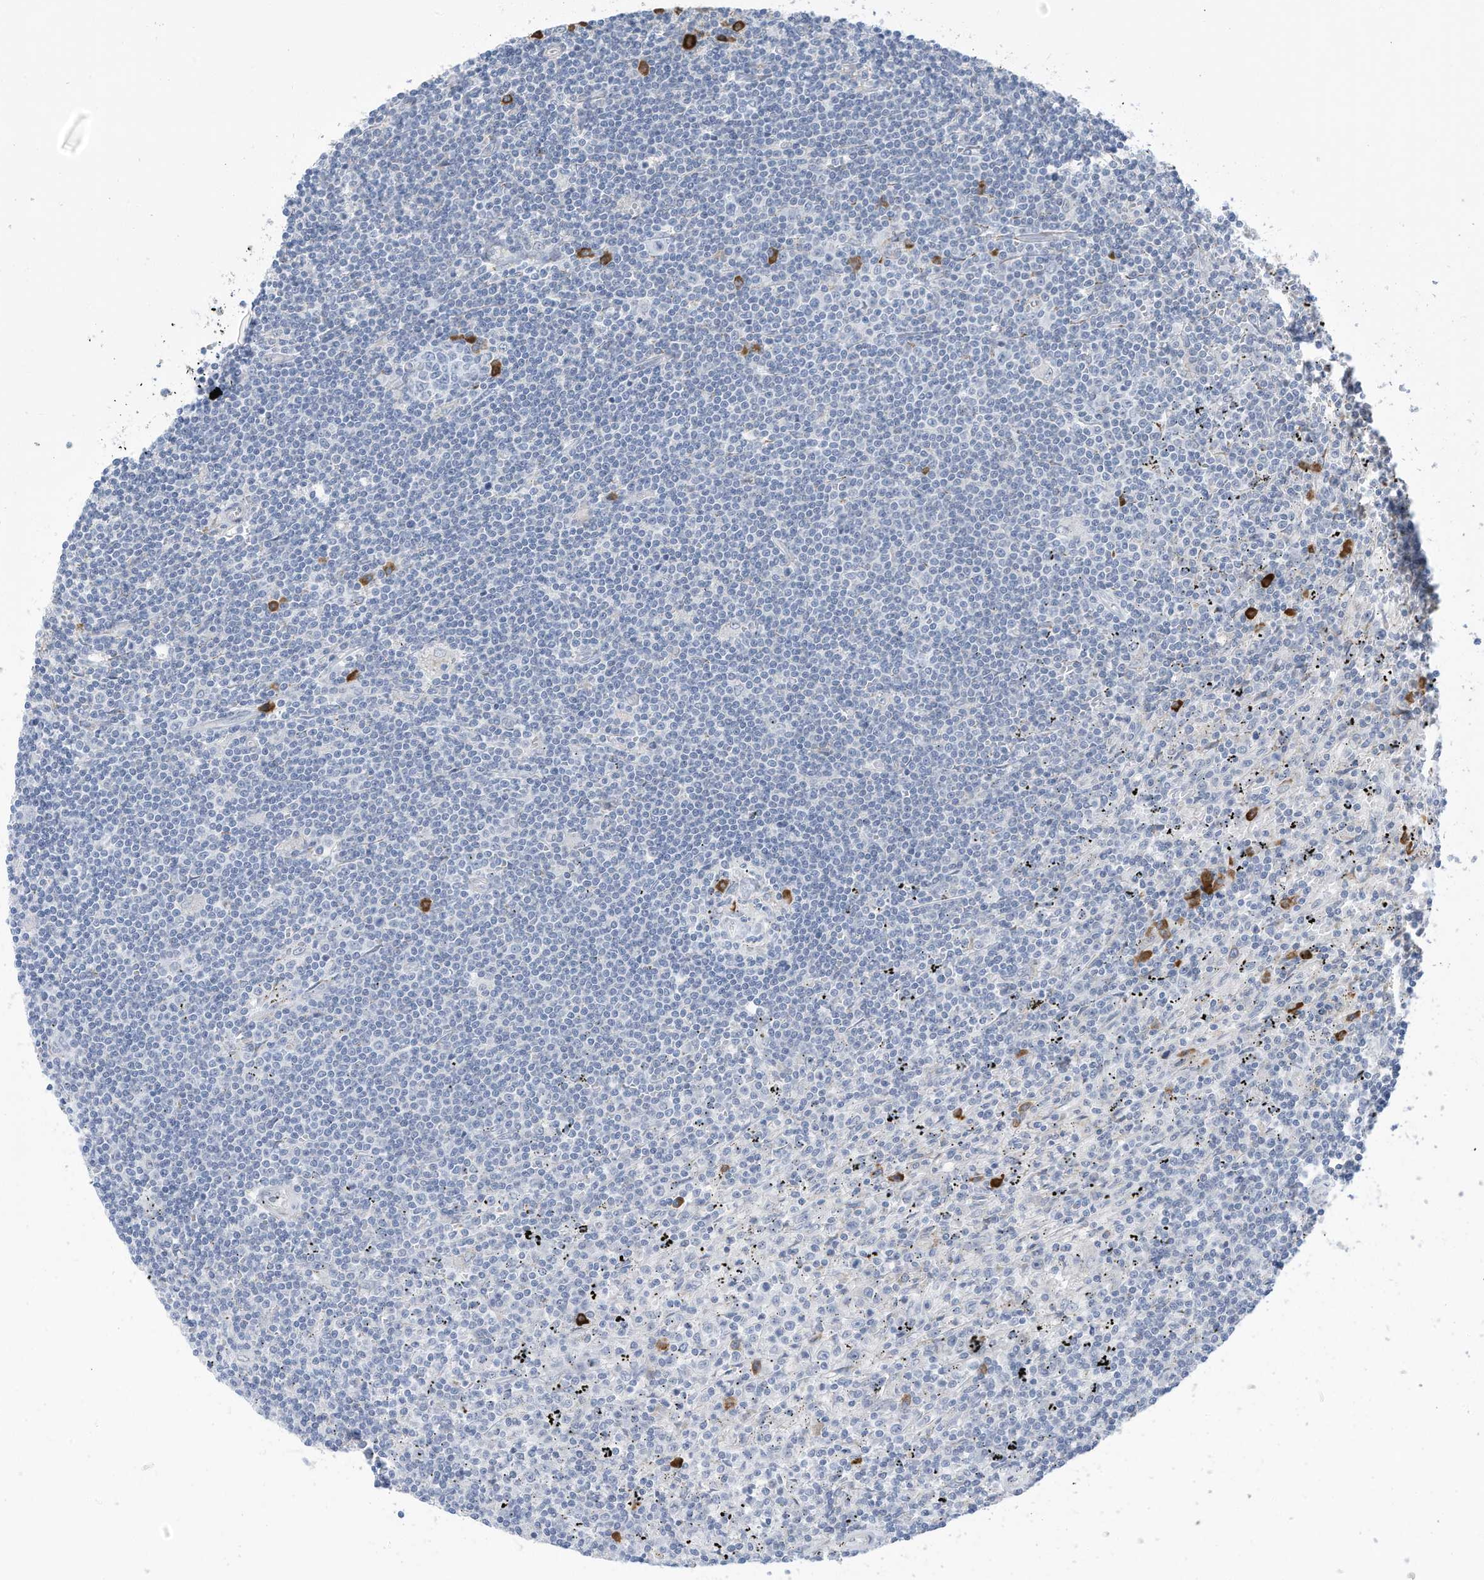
{"staining": {"intensity": "negative", "quantity": "none", "location": "none"}, "tissue": "lymphoma", "cell_type": "Tumor cells", "image_type": "cancer", "snomed": [{"axis": "morphology", "description": "Malignant lymphoma, non-Hodgkin's type, Low grade"}, {"axis": "topography", "description": "Spleen"}], "caption": "DAB immunohistochemical staining of human malignant lymphoma, non-Hodgkin's type (low-grade) shows no significant expression in tumor cells.", "gene": "ZNF292", "patient": {"sex": "male", "age": 76}}